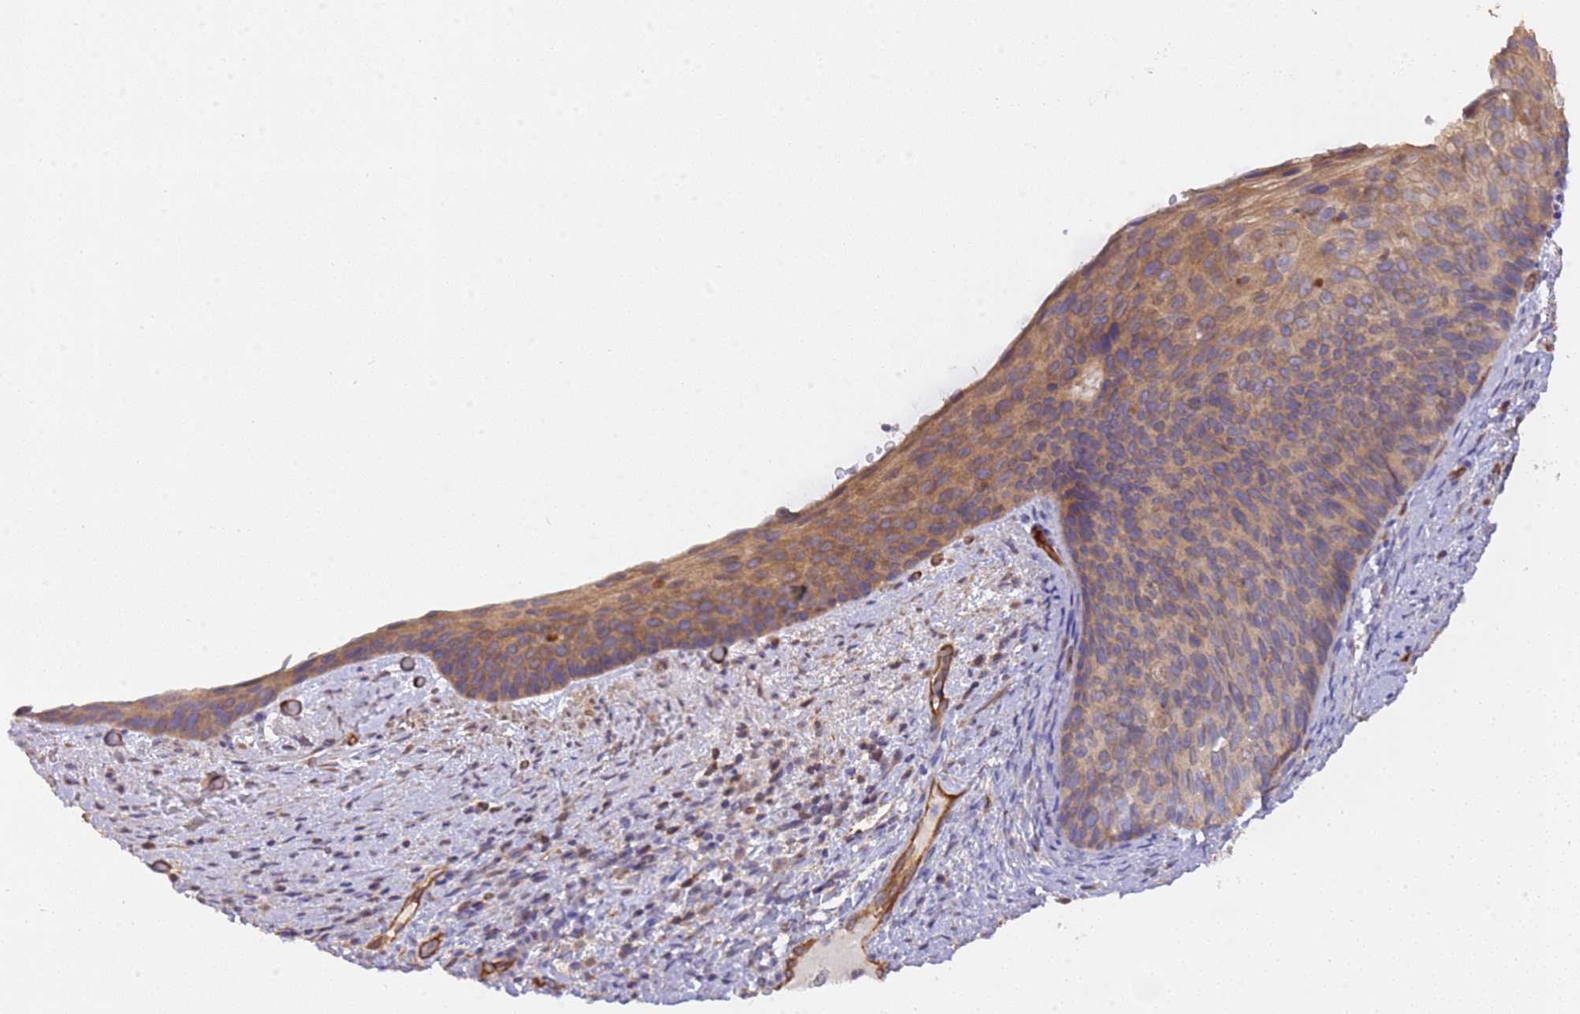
{"staining": {"intensity": "moderate", "quantity": ">75%", "location": "cytoplasmic/membranous"}, "tissue": "cervical cancer", "cell_type": "Tumor cells", "image_type": "cancer", "snomed": [{"axis": "morphology", "description": "Squamous cell carcinoma, NOS"}, {"axis": "topography", "description": "Cervix"}], "caption": "Cervical cancer (squamous cell carcinoma) was stained to show a protein in brown. There is medium levels of moderate cytoplasmic/membranous expression in approximately >75% of tumor cells. (Brightfield microscopy of DAB IHC at high magnification).", "gene": "DOCK9", "patient": {"sex": "female", "age": 80}}